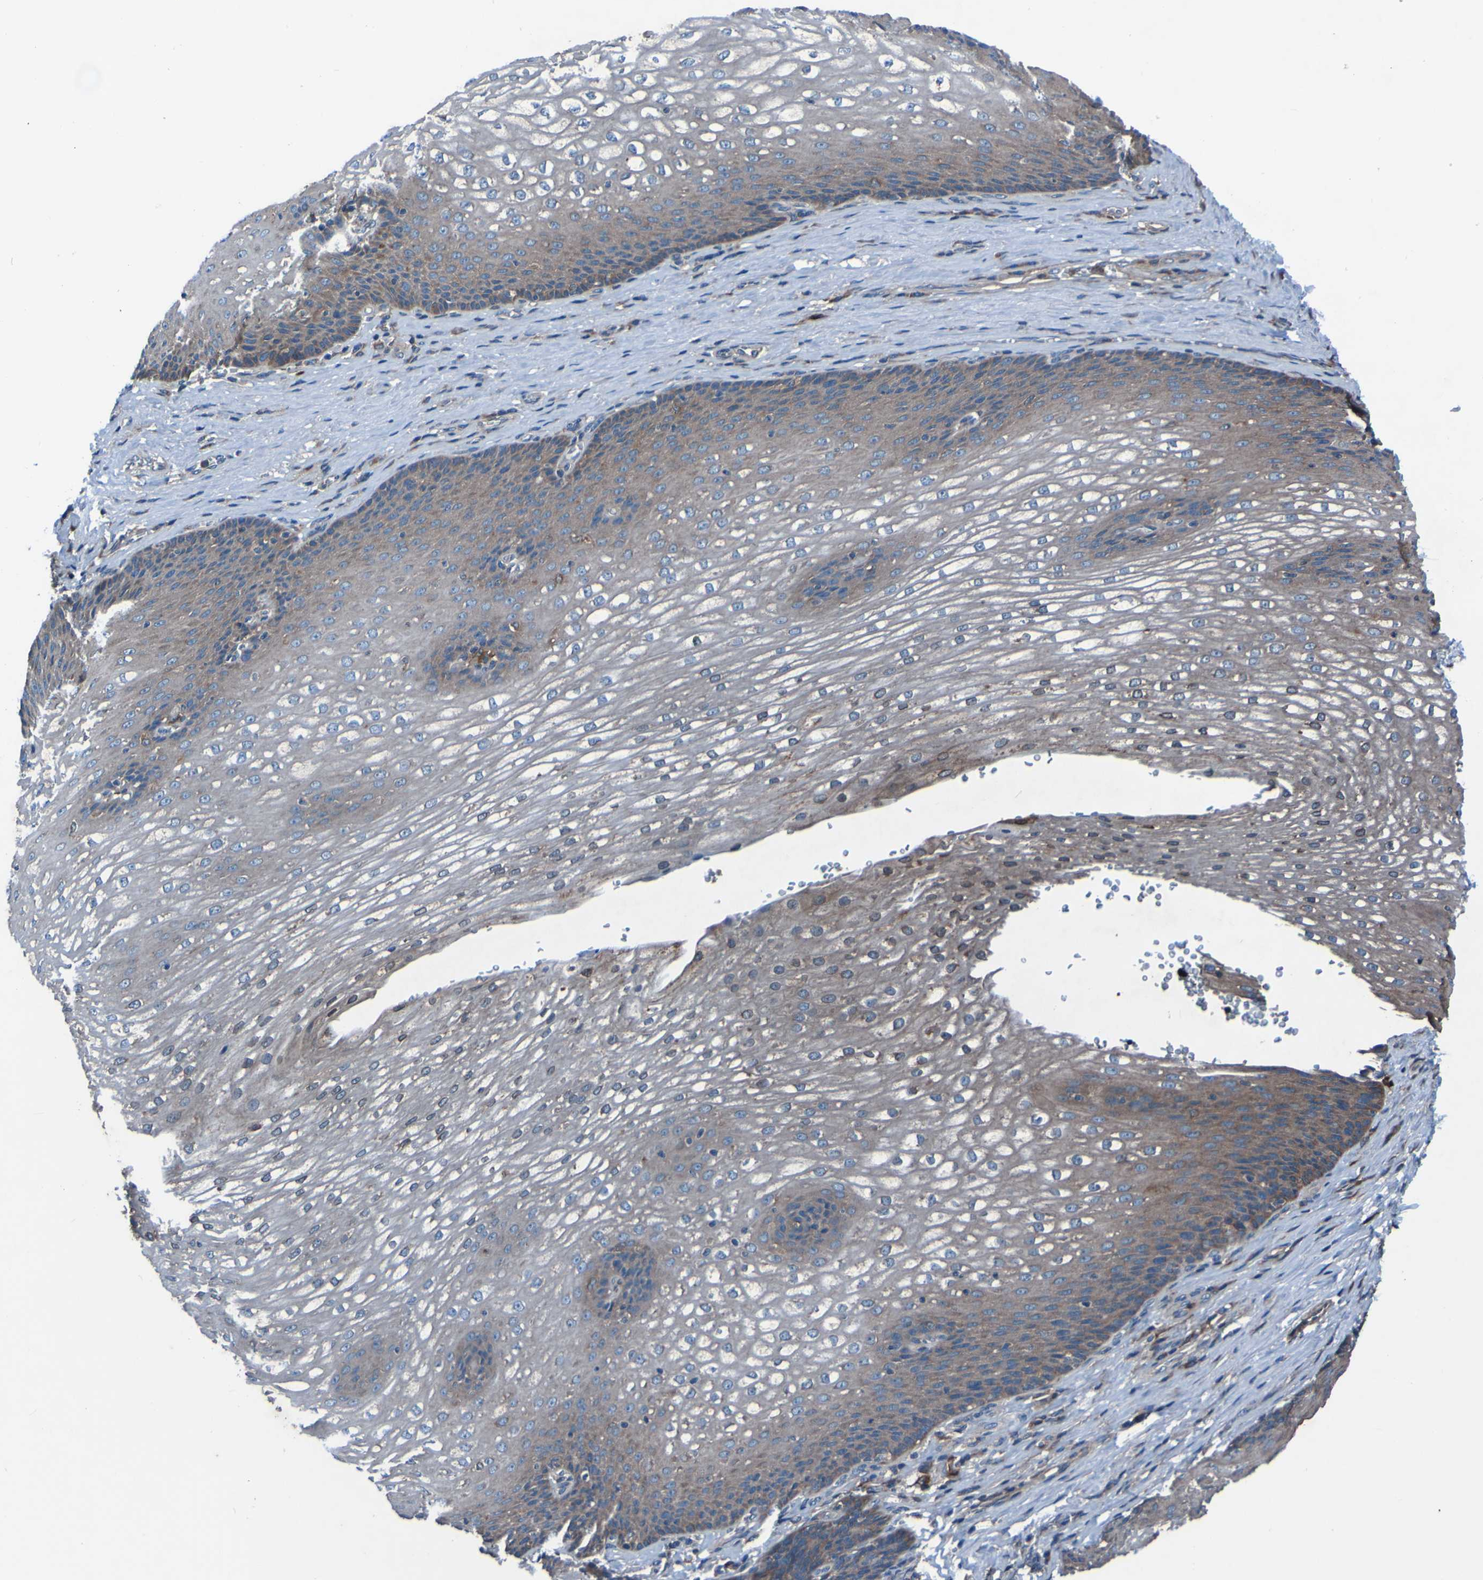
{"staining": {"intensity": "moderate", "quantity": "25%-75%", "location": "cytoplasmic/membranous"}, "tissue": "esophagus", "cell_type": "Squamous epithelial cells", "image_type": "normal", "snomed": [{"axis": "morphology", "description": "Normal tissue, NOS"}, {"axis": "topography", "description": "Esophagus"}], "caption": "Immunohistochemistry (IHC) of unremarkable esophagus reveals medium levels of moderate cytoplasmic/membranous positivity in approximately 25%-75% of squamous epithelial cells. (Brightfield microscopy of DAB IHC at high magnification).", "gene": "RAB5B", "patient": {"sex": "male", "age": 48}}